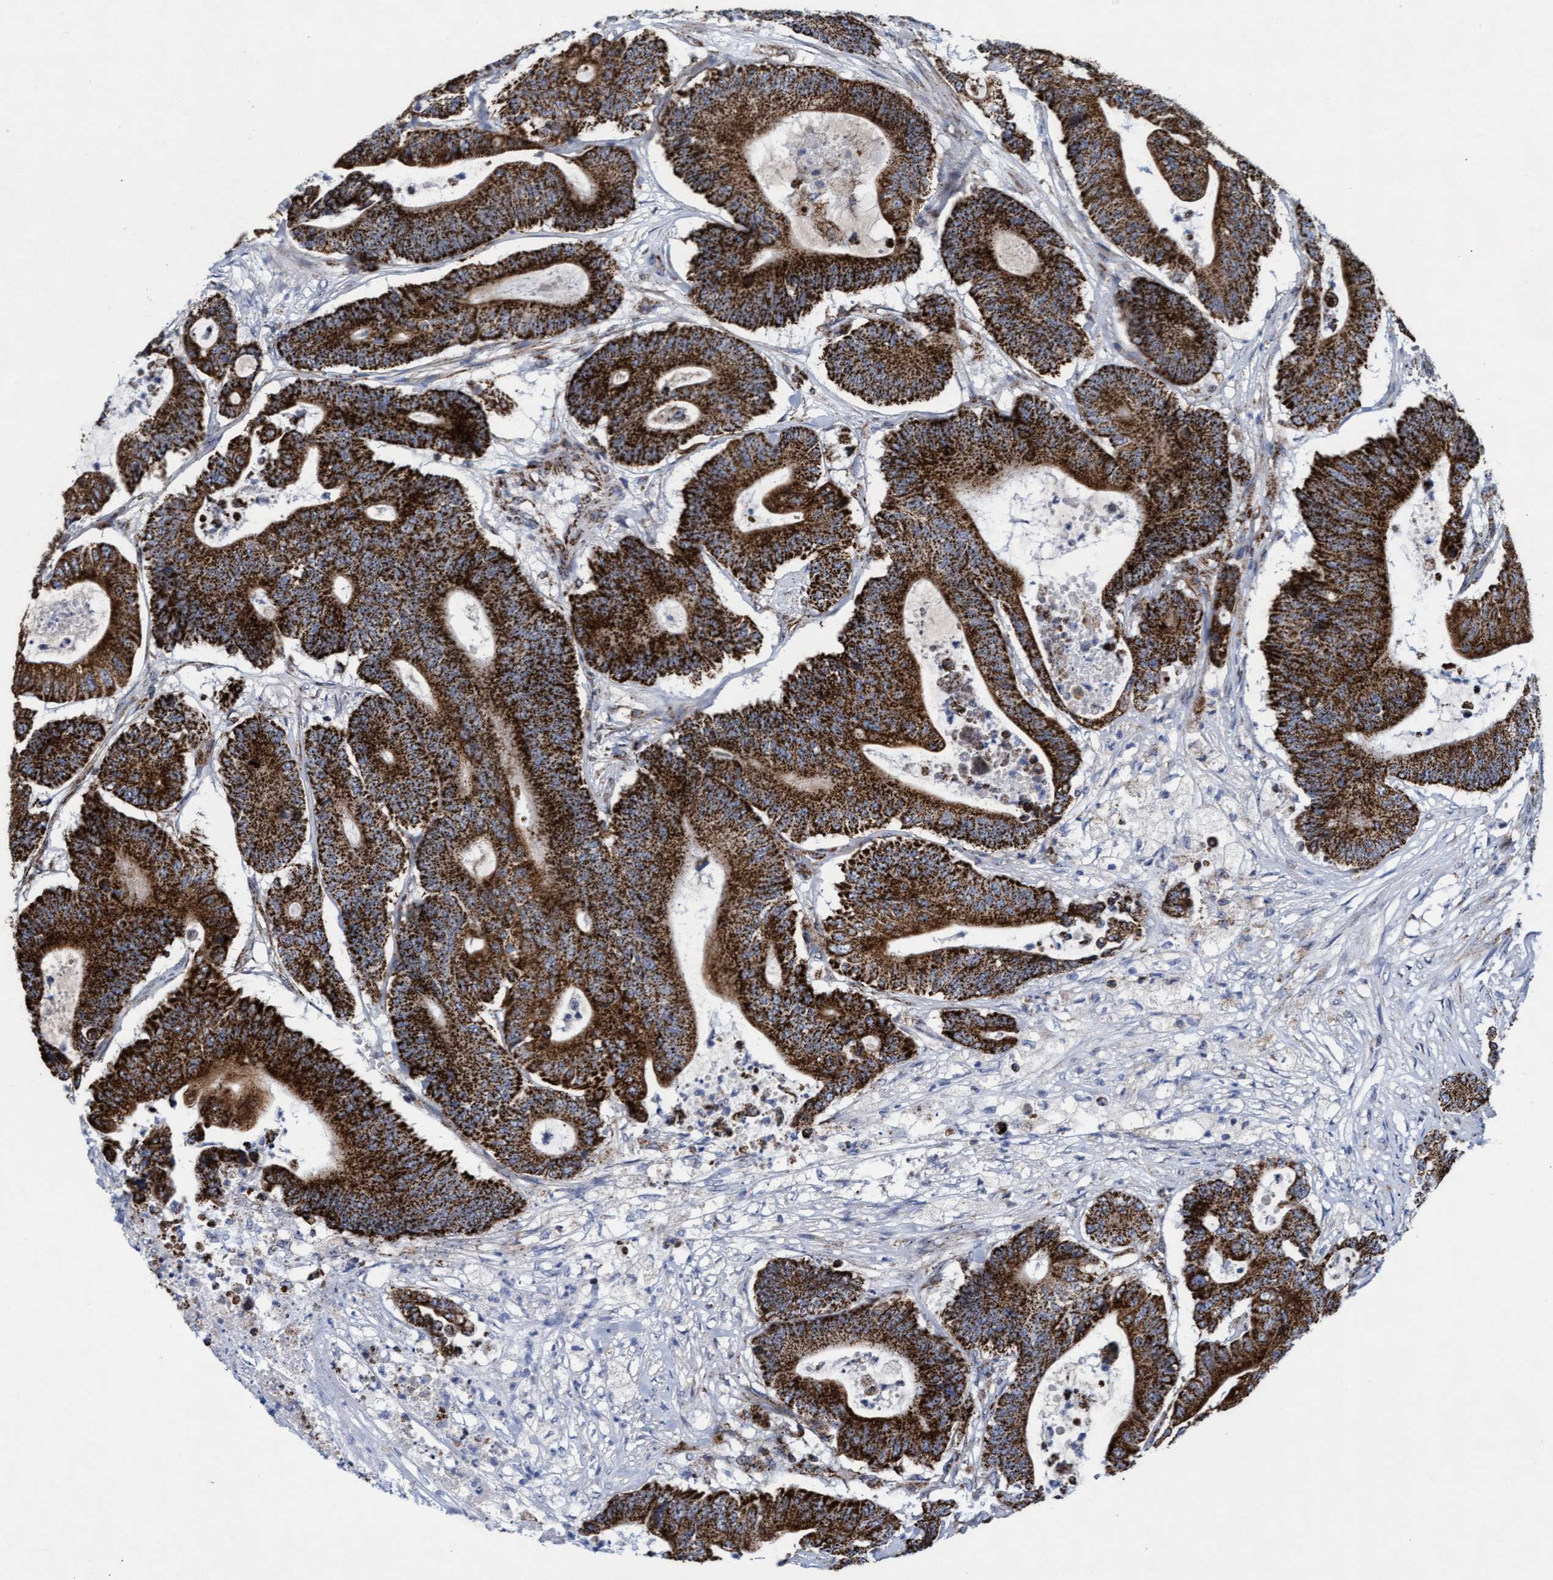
{"staining": {"intensity": "strong", "quantity": ">75%", "location": "cytoplasmic/membranous"}, "tissue": "colorectal cancer", "cell_type": "Tumor cells", "image_type": "cancer", "snomed": [{"axis": "morphology", "description": "Adenocarcinoma, NOS"}, {"axis": "topography", "description": "Colon"}], "caption": "A high-resolution photomicrograph shows IHC staining of adenocarcinoma (colorectal), which exhibits strong cytoplasmic/membranous positivity in approximately >75% of tumor cells. The protein is shown in brown color, while the nuclei are stained blue.", "gene": "MRPL38", "patient": {"sex": "female", "age": 84}}